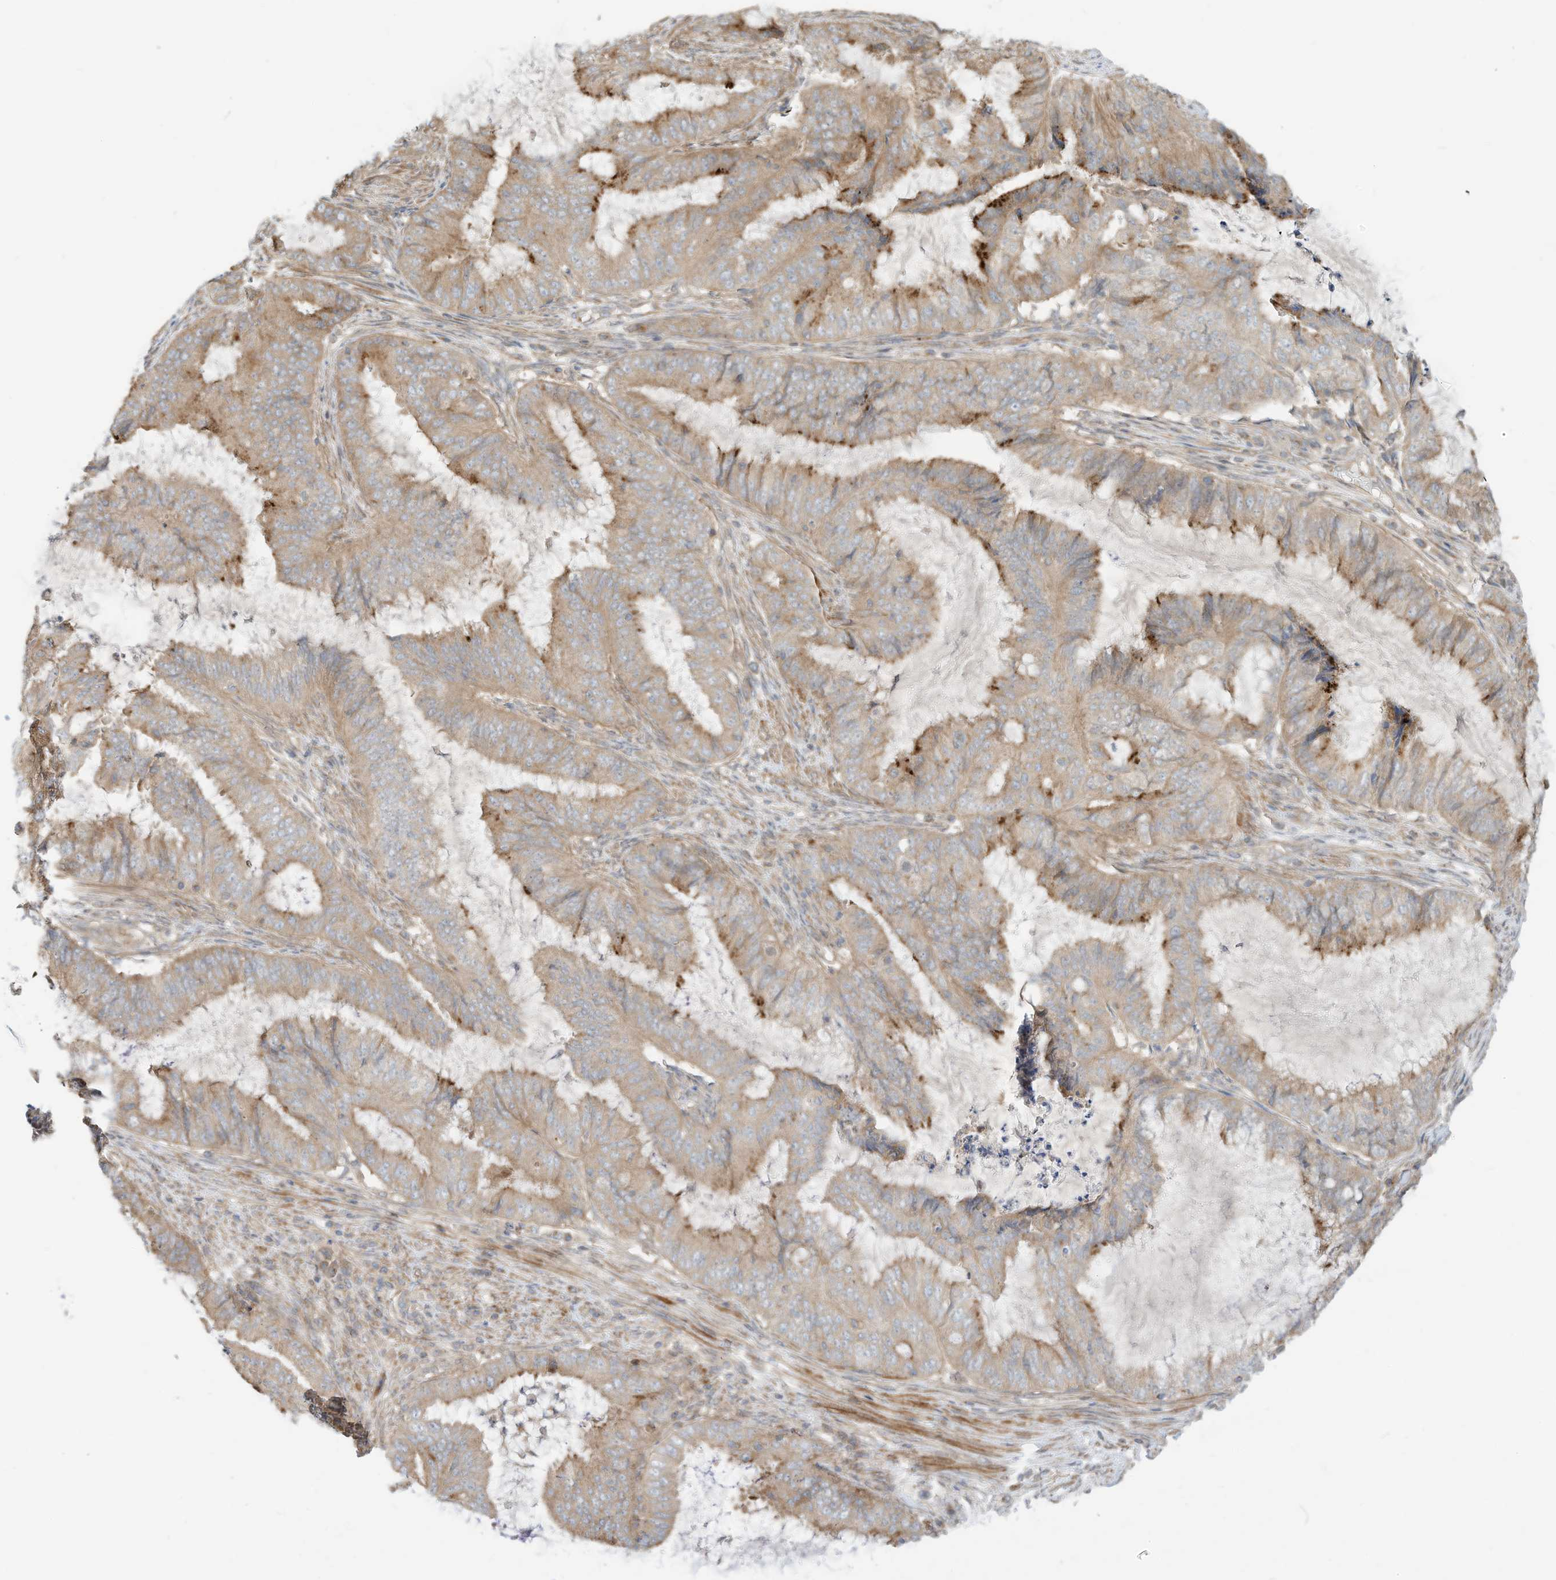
{"staining": {"intensity": "moderate", "quantity": "25%-75%", "location": "cytoplasmic/membranous"}, "tissue": "endometrial cancer", "cell_type": "Tumor cells", "image_type": "cancer", "snomed": [{"axis": "morphology", "description": "Adenocarcinoma, NOS"}, {"axis": "topography", "description": "Endometrium"}], "caption": "A histopathology image of human endometrial adenocarcinoma stained for a protein reveals moderate cytoplasmic/membranous brown staining in tumor cells.", "gene": "OFD1", "patient": {"sex": "female", "age": 51}}